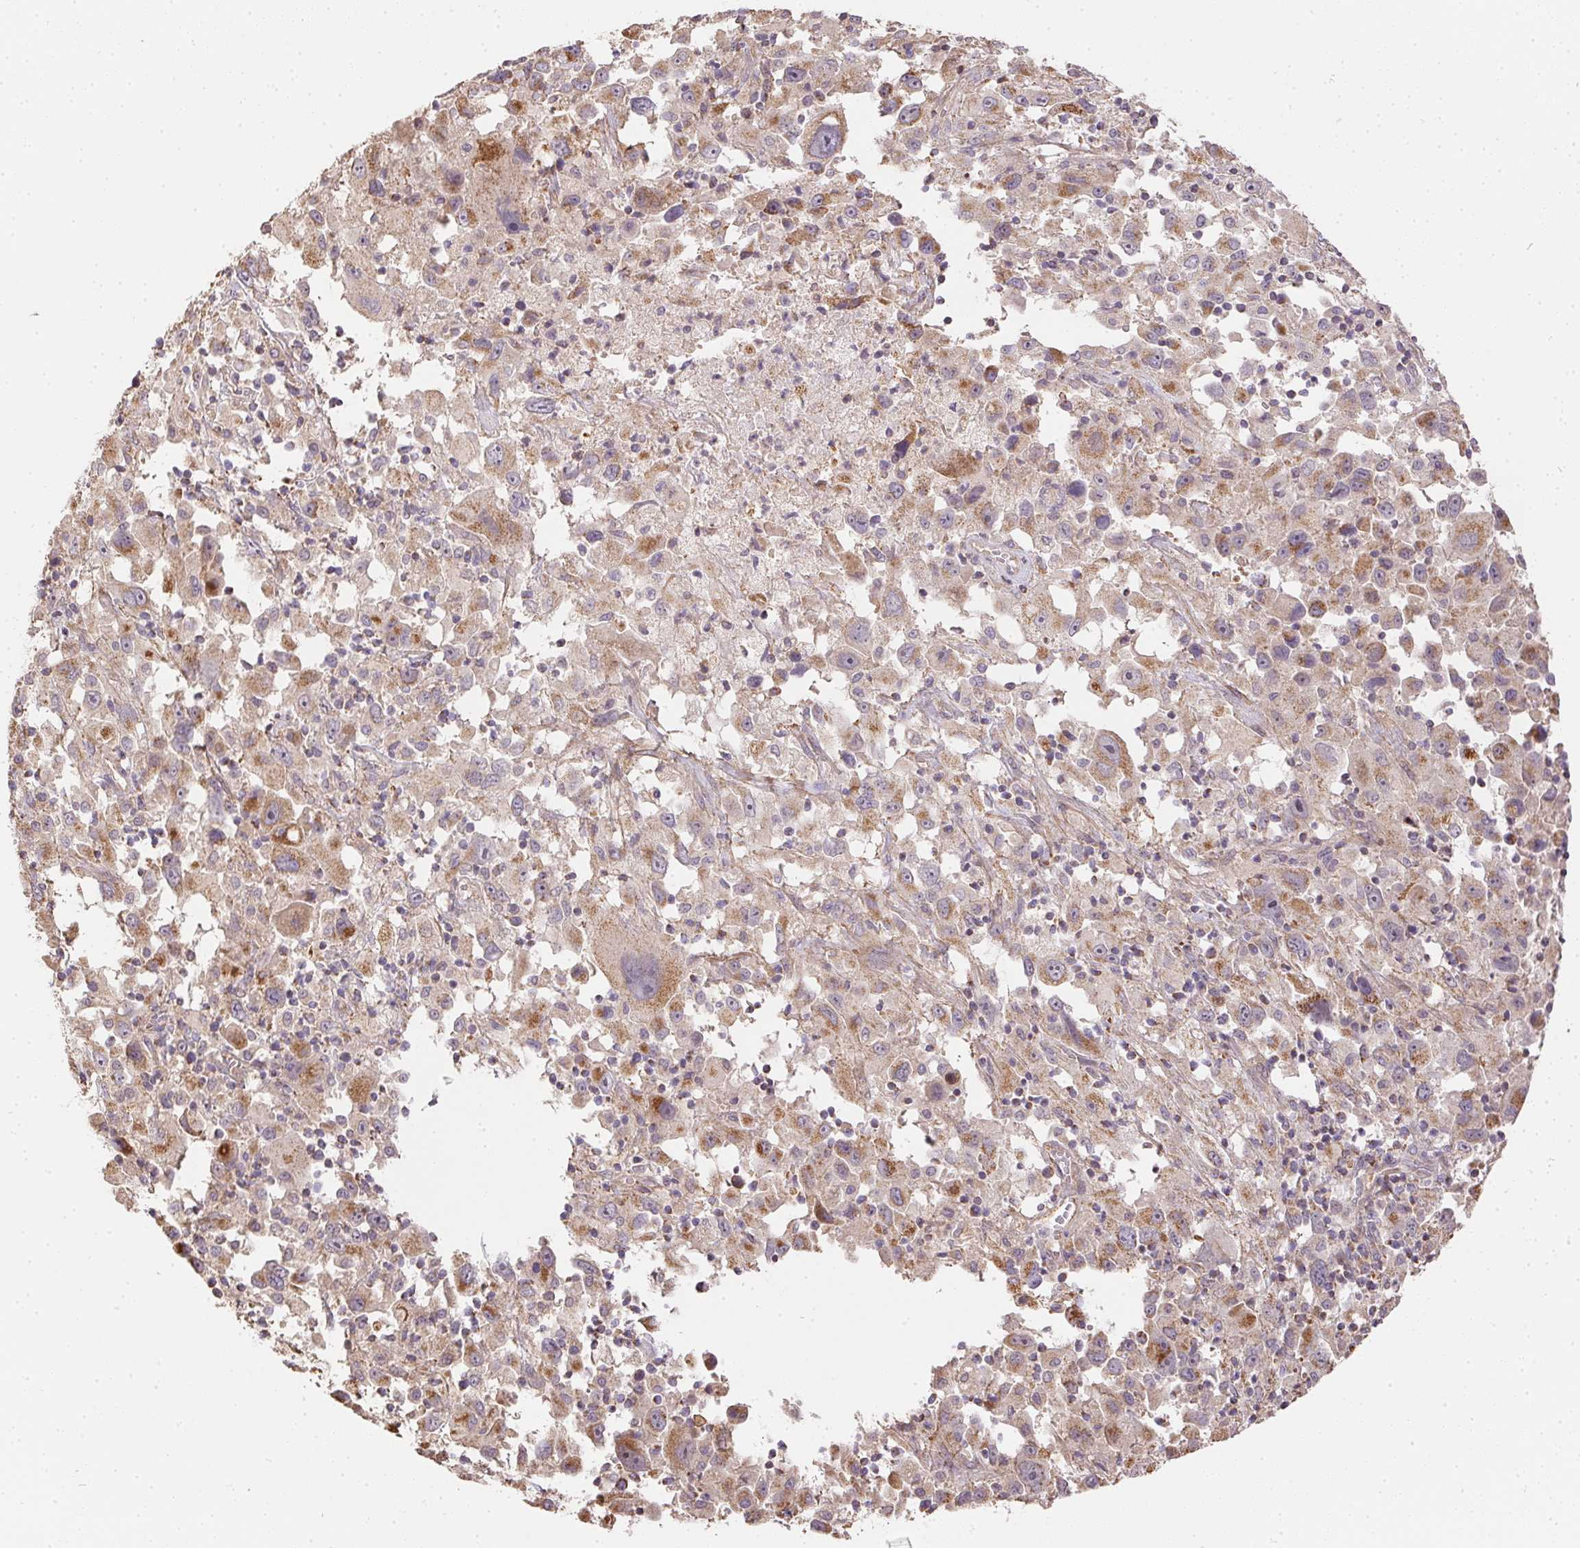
{"staining": {"intensity": "weak", "quantity": ">75%", "location": "cytoplasmic/membranous"}, "tissue": "melanoma", "cell_type": "Tumor cells", "image_type": "cancer", "snomed": [{"axis": "morphology", "description": "Malignant melanoma, Metastatic site"}, {"axis": "topography", "description": "Soft tissue"}], "caption": "Tumor cells reveal weak cytoplasmic/membranous expression in about >75% of cells in melanoma.", "gene": "REV3L", "patient": {"sex": "male", "age": 50}}